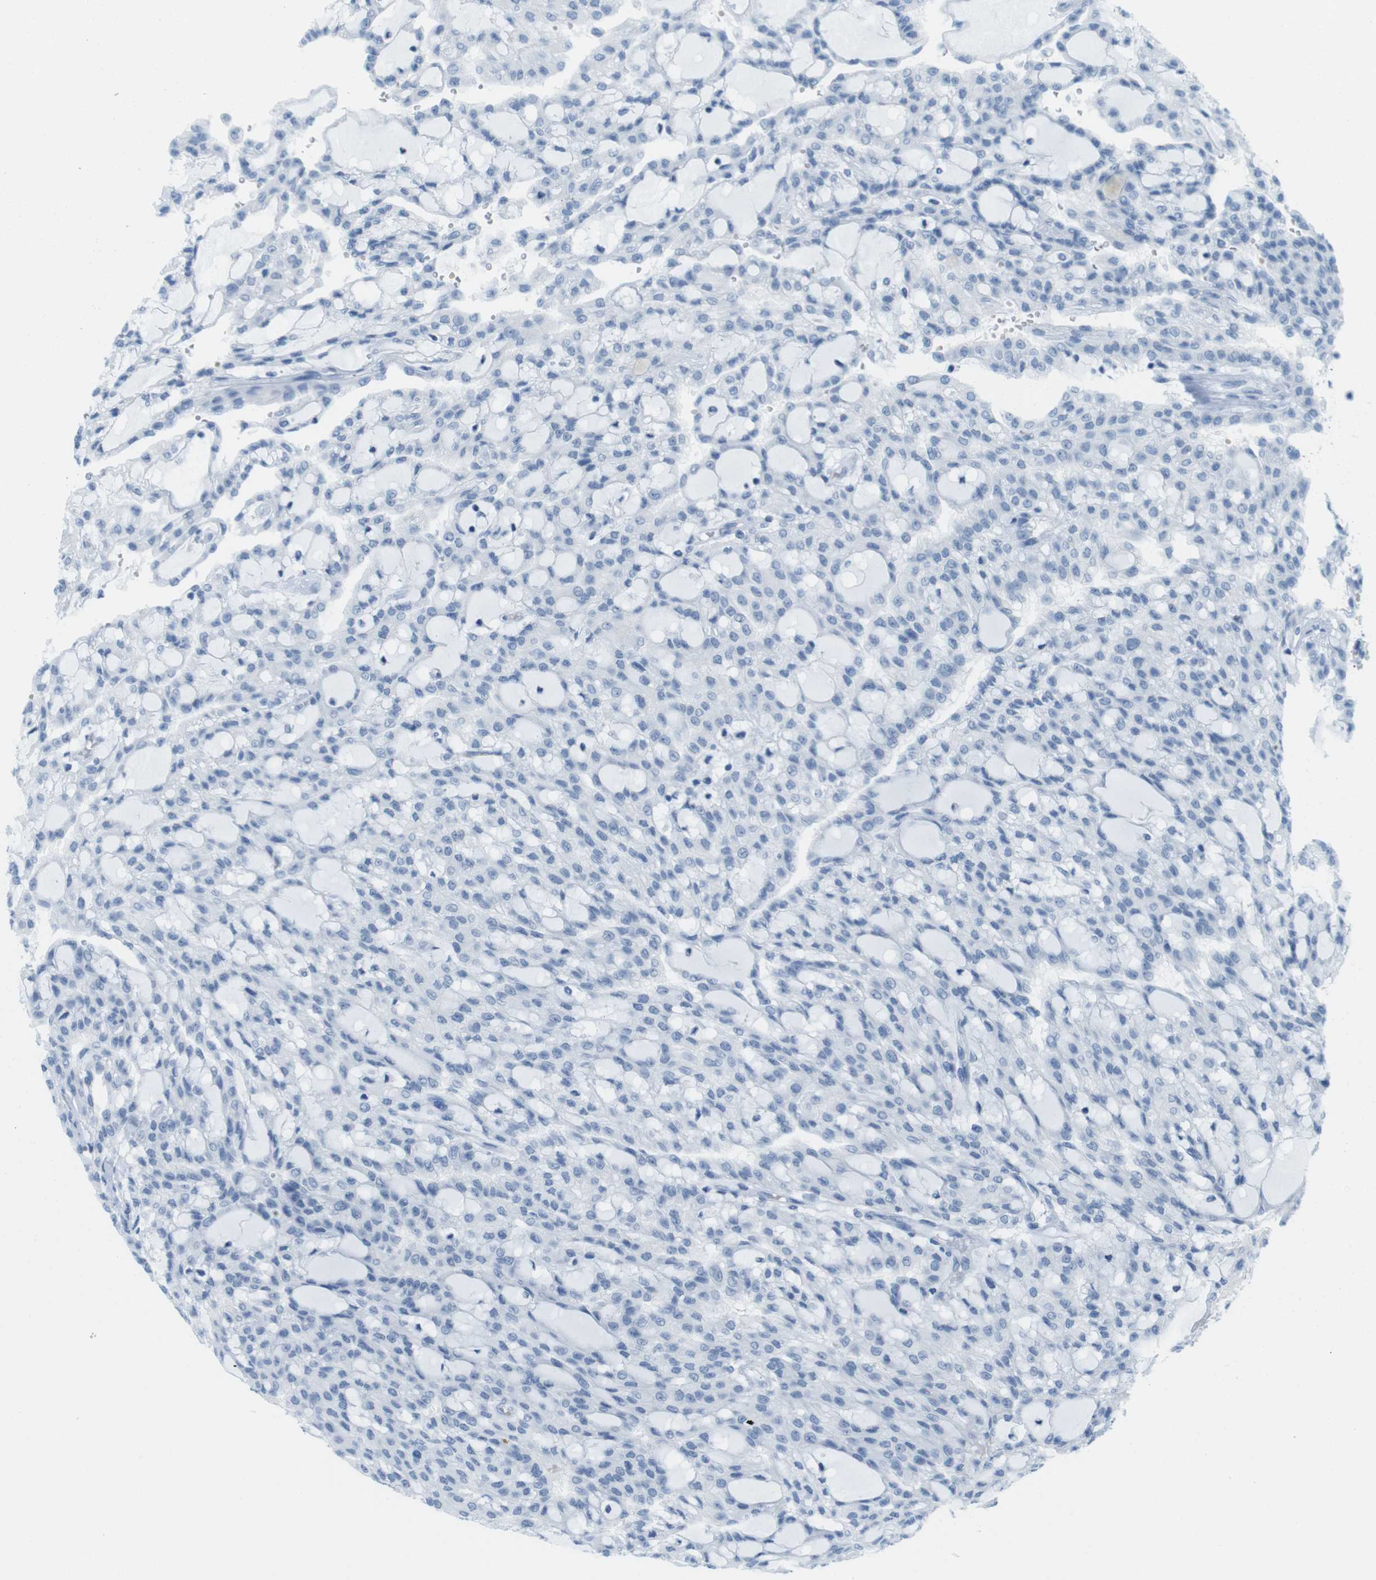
{"staining": {"intensity": "negative", "quantity": "none", "location": "none"}, "tissue": "renal cancer", "cell_type": "Tumor cells", "image_type": "cancer", "snomed": [{"axis": "morphology", "description": "Adenocarcinoma, NOS"}, {"axis": "topography", "description": "Kidney"}], "caption": "Immunohistochemistry image of neoplastic tissue: renal cancer stained with DAB exhibits no significant protein positivity in tumor cells. (Stains: DAB immunohistochemistry with hematoxylin counter stain, Microscopy: brightfield microscopy at high magnification).", "gene": "TNNT2", "patient": {"sex": "male", "age": 63}}